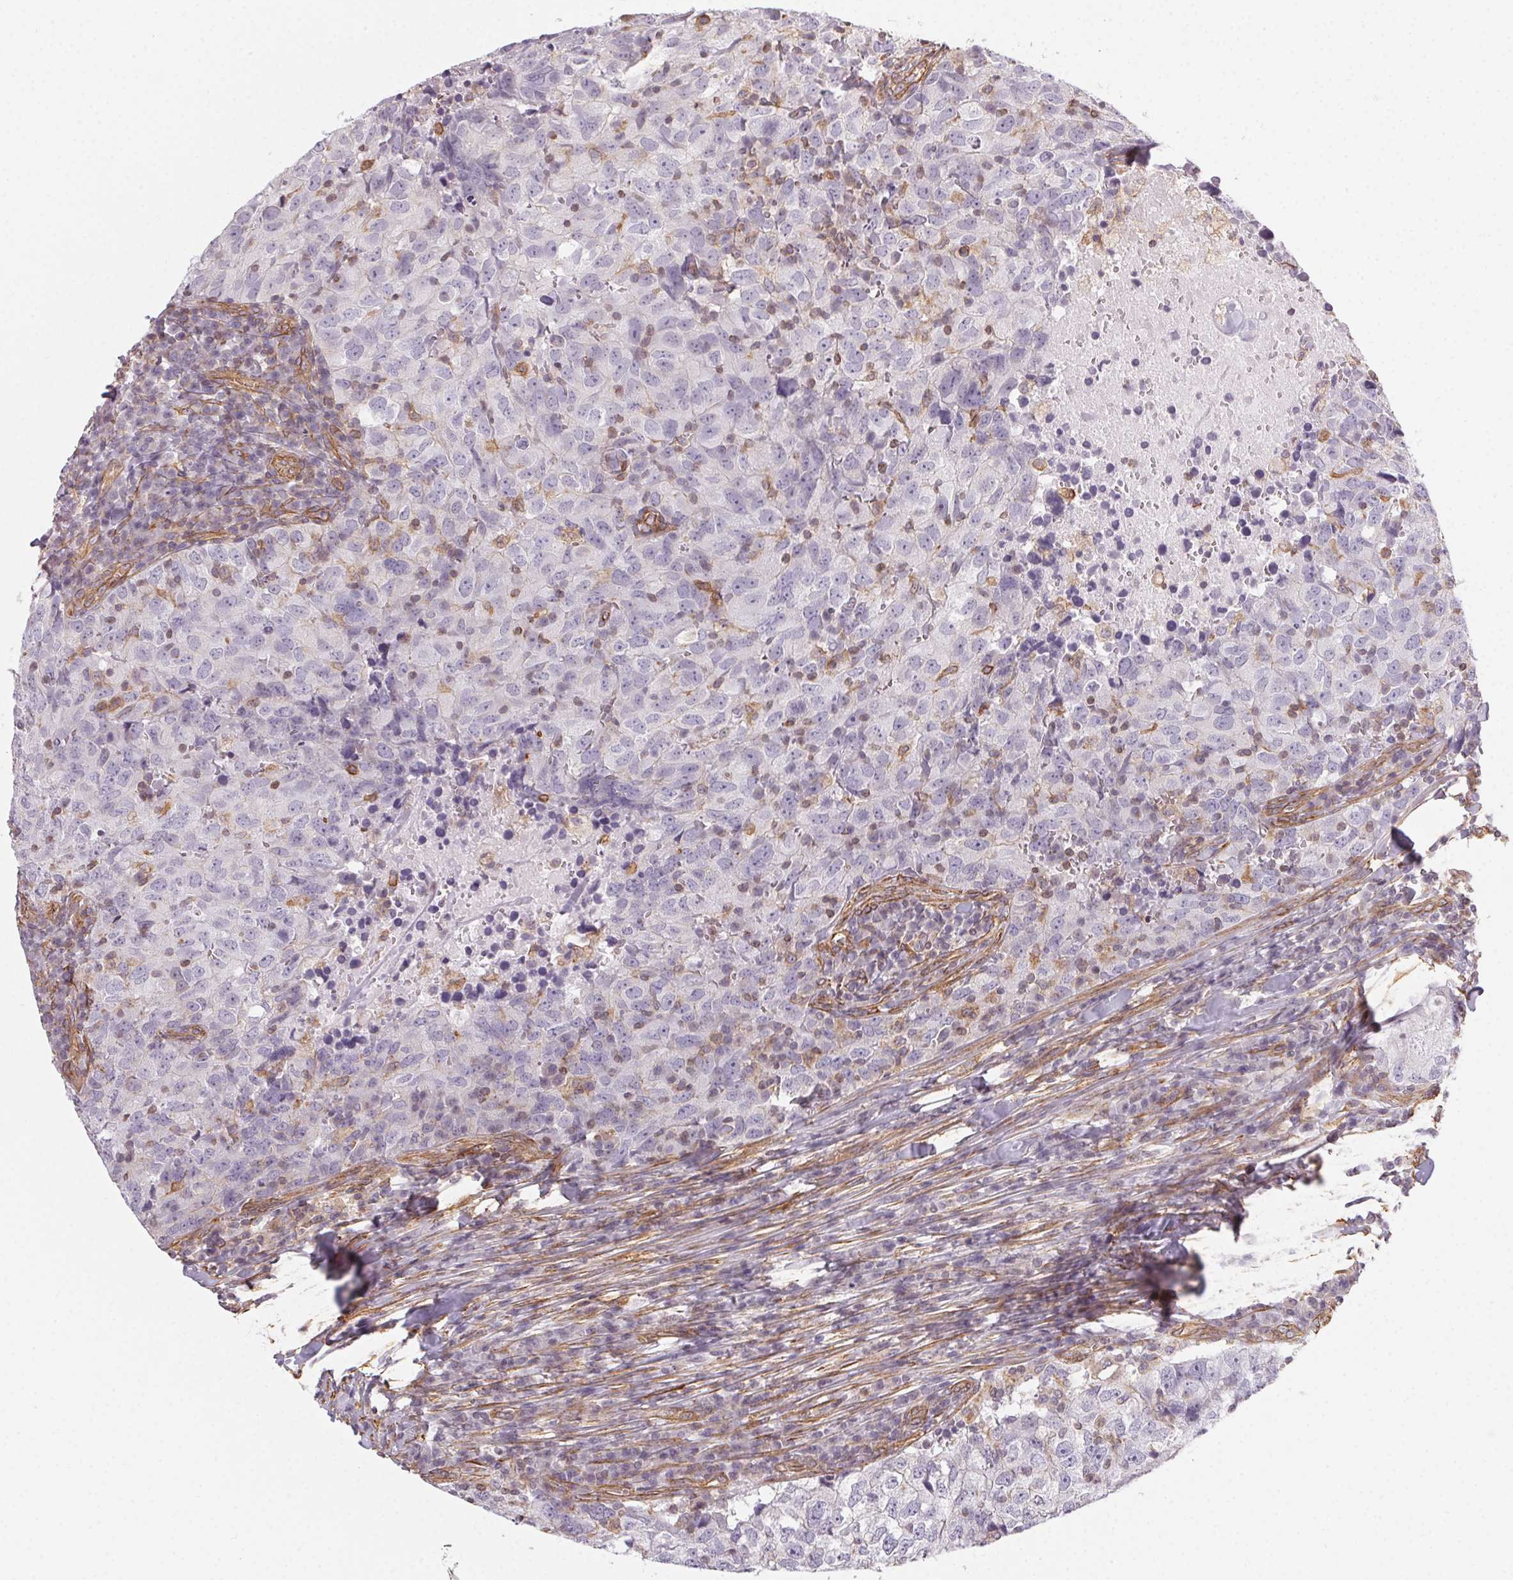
{"staining": {"intensity": "negative", "quantity": "none", "location": "none"}, "tissue": "breast cancer", "cell_type": "Tumor cells", "image_type": "cancer", "snomed": [{"axis": "morphology", "description": "Duct carcinoma"}, {"axis": "topography", "description": "Breast"}], "caption": "High power microscopy micrograph of an IHC histopathology image of intraductal carcinoma (breast), revealing no significant positivity in tumor cells.", "gene": "PLA2G4F", "patient": {"sex": "female", "age": 30}}